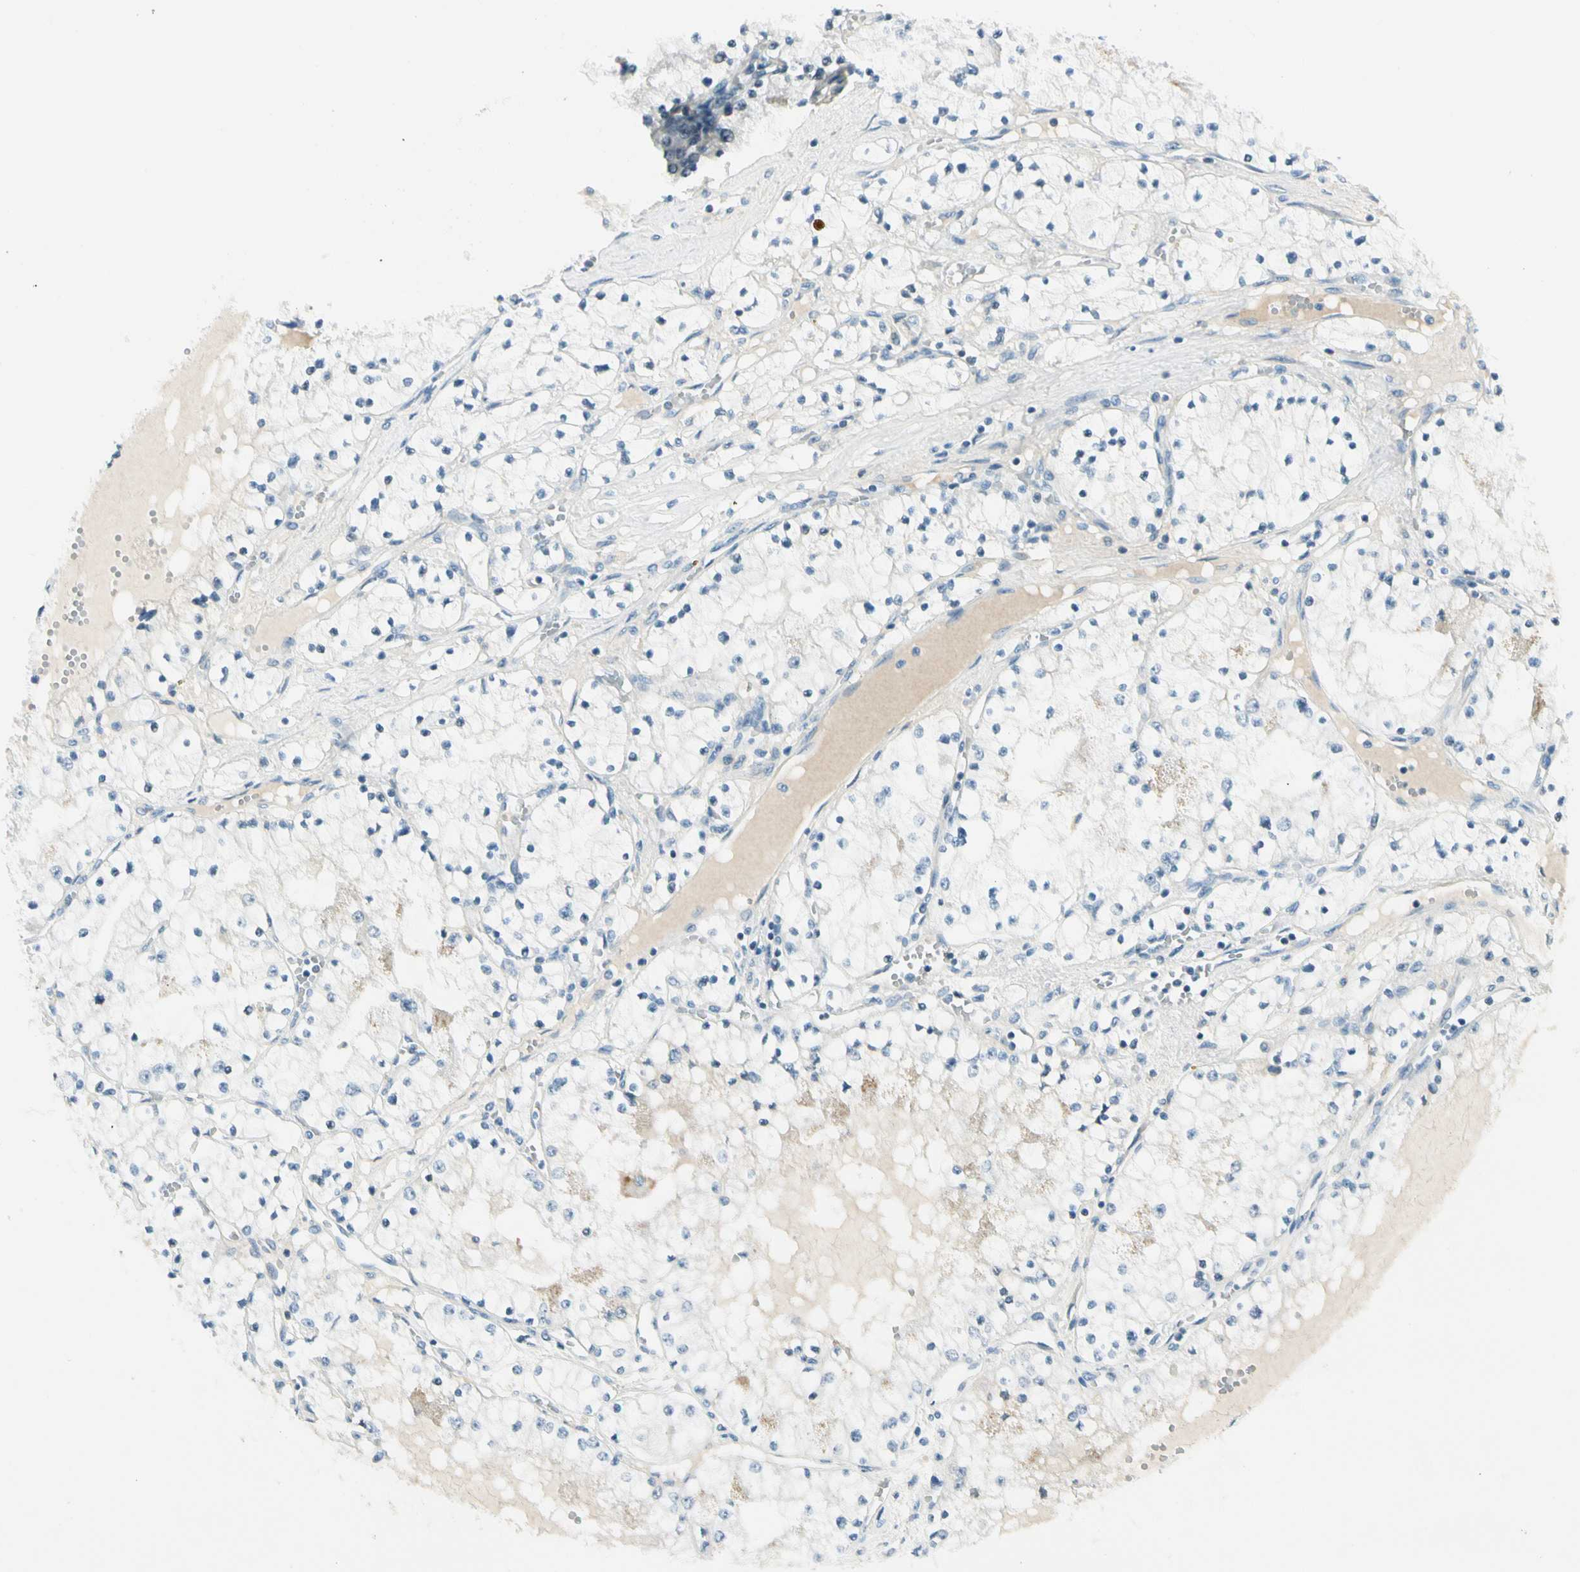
{"staining": {"intensity": "negative", "quantity": "none", "location": "none"}, "tissue": "renal cancer", "cell_type": "Tumor cells", "image_type": "cancer", "snomed": [{"axis": "morphology", "description": "Adenocarcinoma, NOS"}, {"axis": "topography", "description": "Kidney"}], "caption": "An IHC micrograph of renal cancer is shown. There is no staining in tumor cells of renal cancer. (Immunohistochemistry (ihc), brightfield microscopy, high magnification).", "gene": "ZSCAN1", "patient": {"sex": "male", "age": 68}}